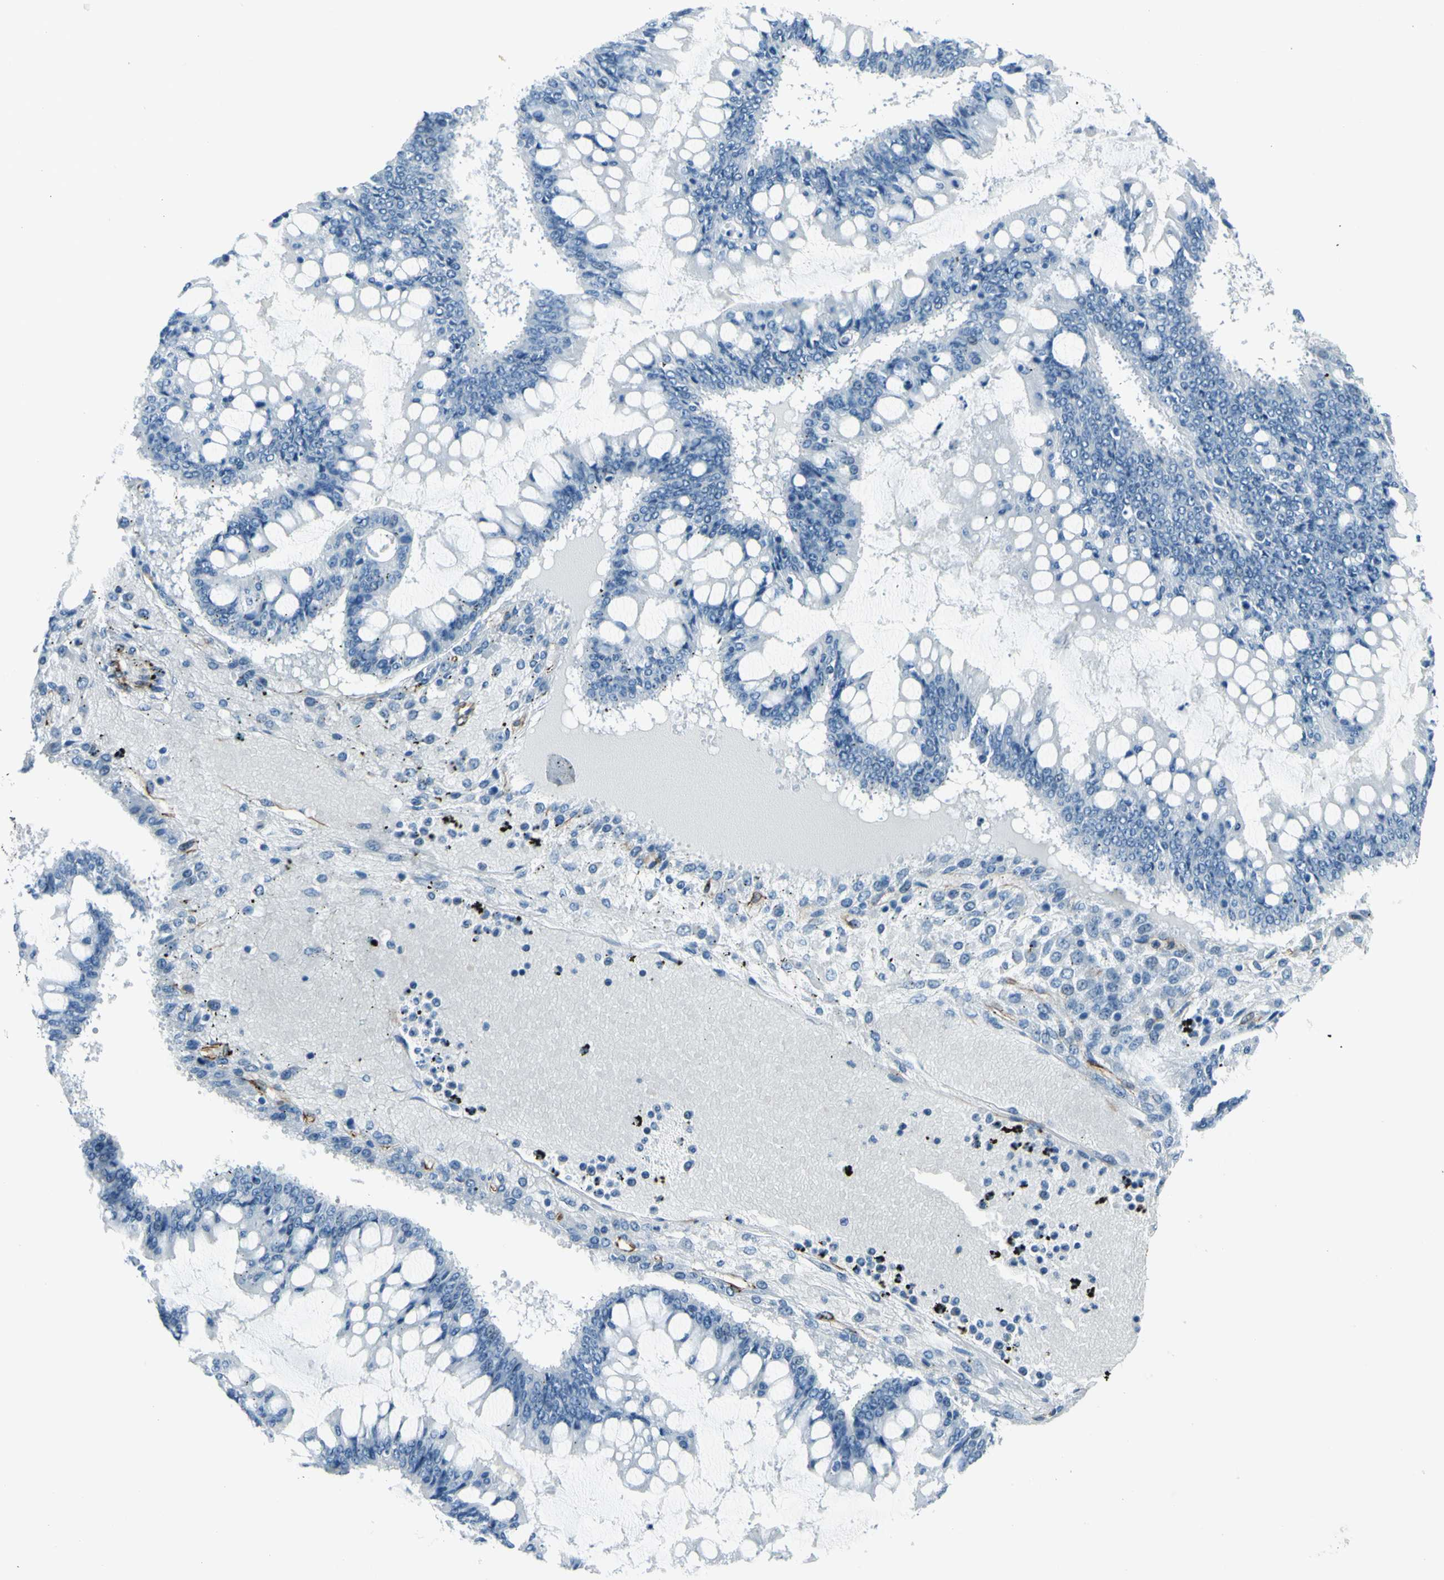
{"staining": {"intensity": "negative", "quantity": "none", "location": "none"}, "tissue": "ovarian cancer", "cell_type": "Tumor cells", "image_type": "cancer", "snomed": [{"axis": "morphology", "description": "Cystadenocarcinoma, mucinous, NOS"}, {"axis": "topography", "description": "Ovary"}], "caption": "Mucinous cystadenocarcinoma (ovarian) was stained to show a protein in brown. There is no significant positivity in tumor cells.", "gene": "PTH2R", "patient": {"sex": "female", "age": 73}}